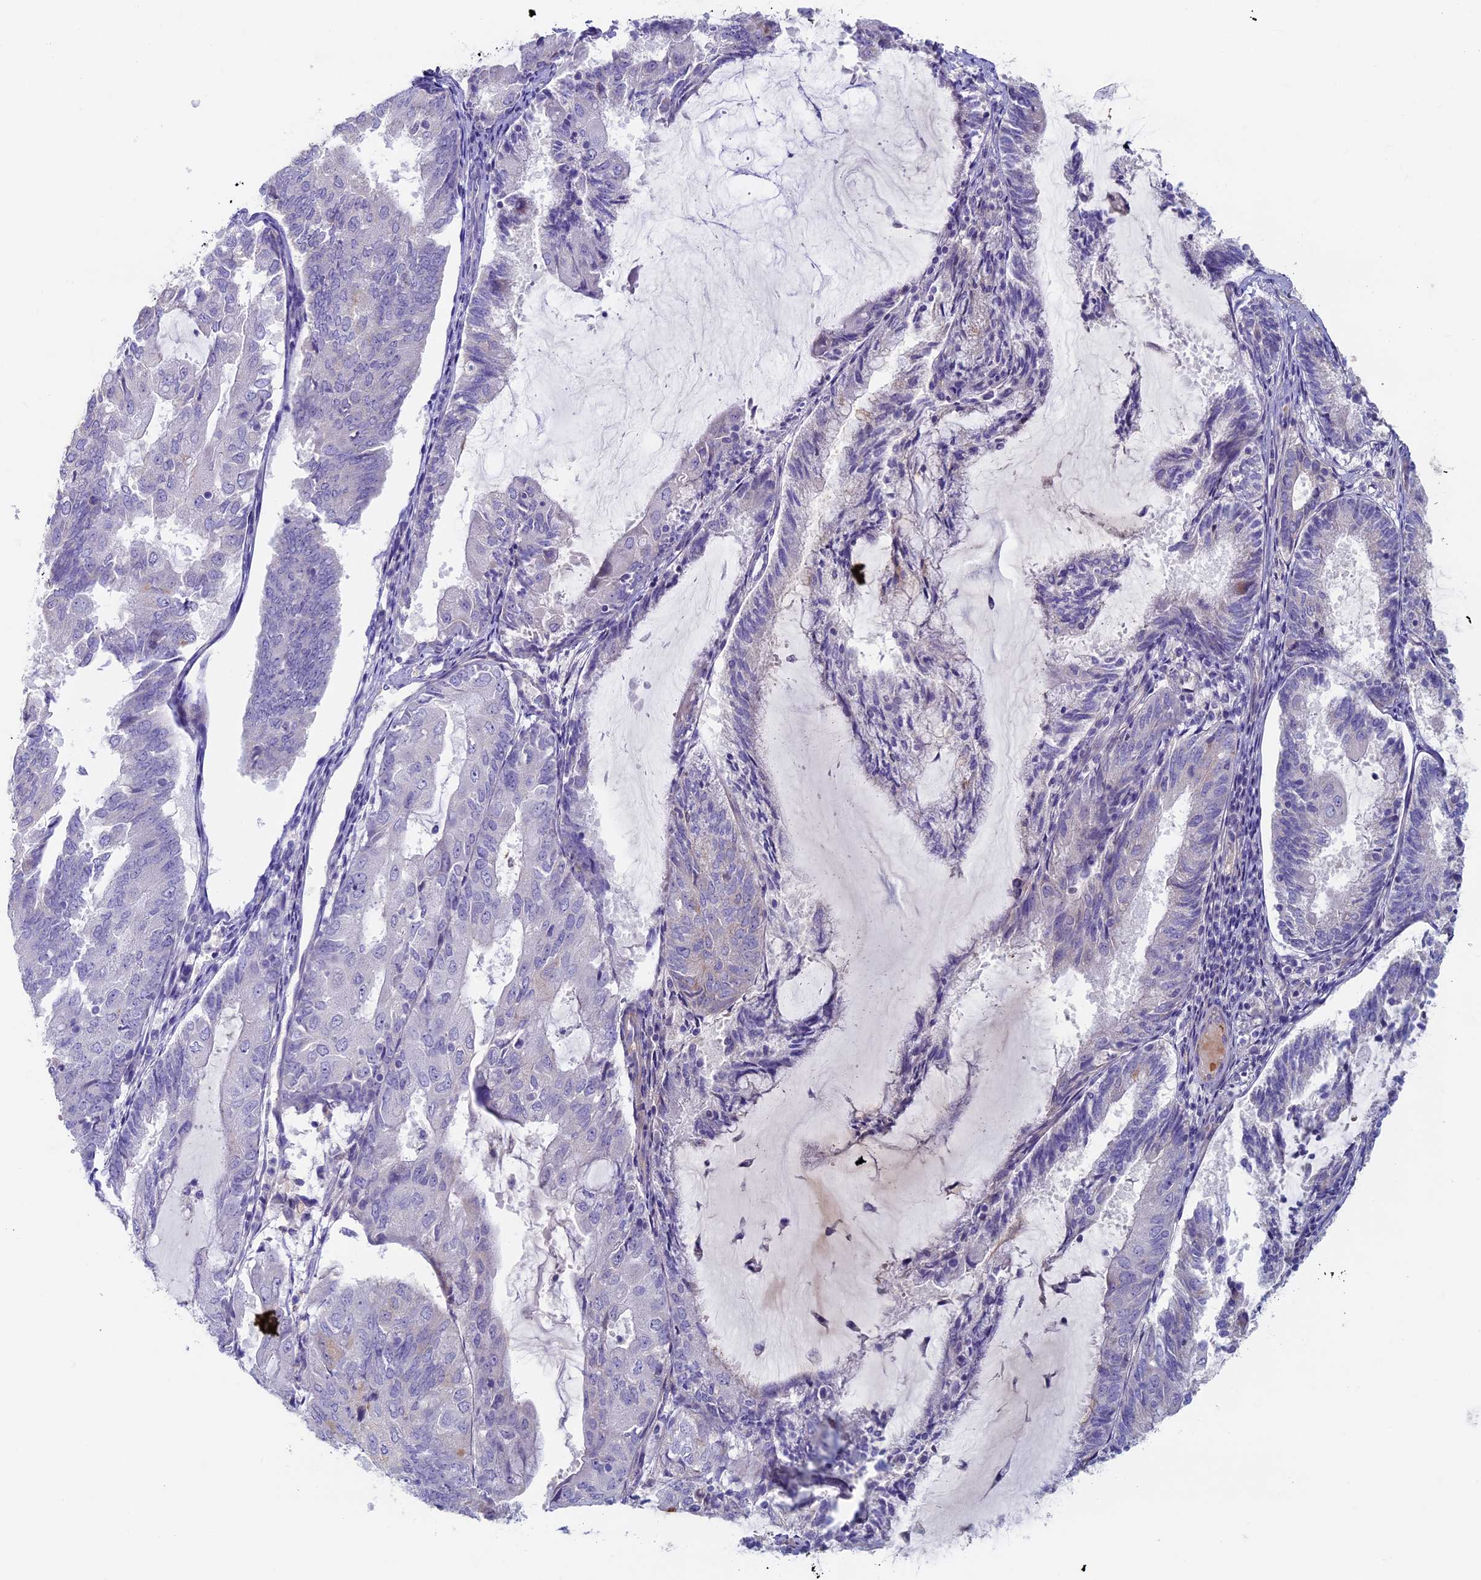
{"staining": {"intensity": "negative", "quantity": "none", "location": "none"}, "tissue": "endometrial cancer", "cell_type": "Tumor cells", "image_type": "cancer", "snomed": [{"axis": "morphology", "description": "Adenocarcinoma, NOS"}, {"axis": "topography", "description": "Endometrium"}], "caption": "The immunohistochemistry histopathology image has no significant staining in tumor cells of endometrial cancer (adenocarcinoma) tissue. (DAB immunohistochemistry (IHC), high magnification).", "gene": "RCCD1", "patient": {"sex": "female", "age": 81}}